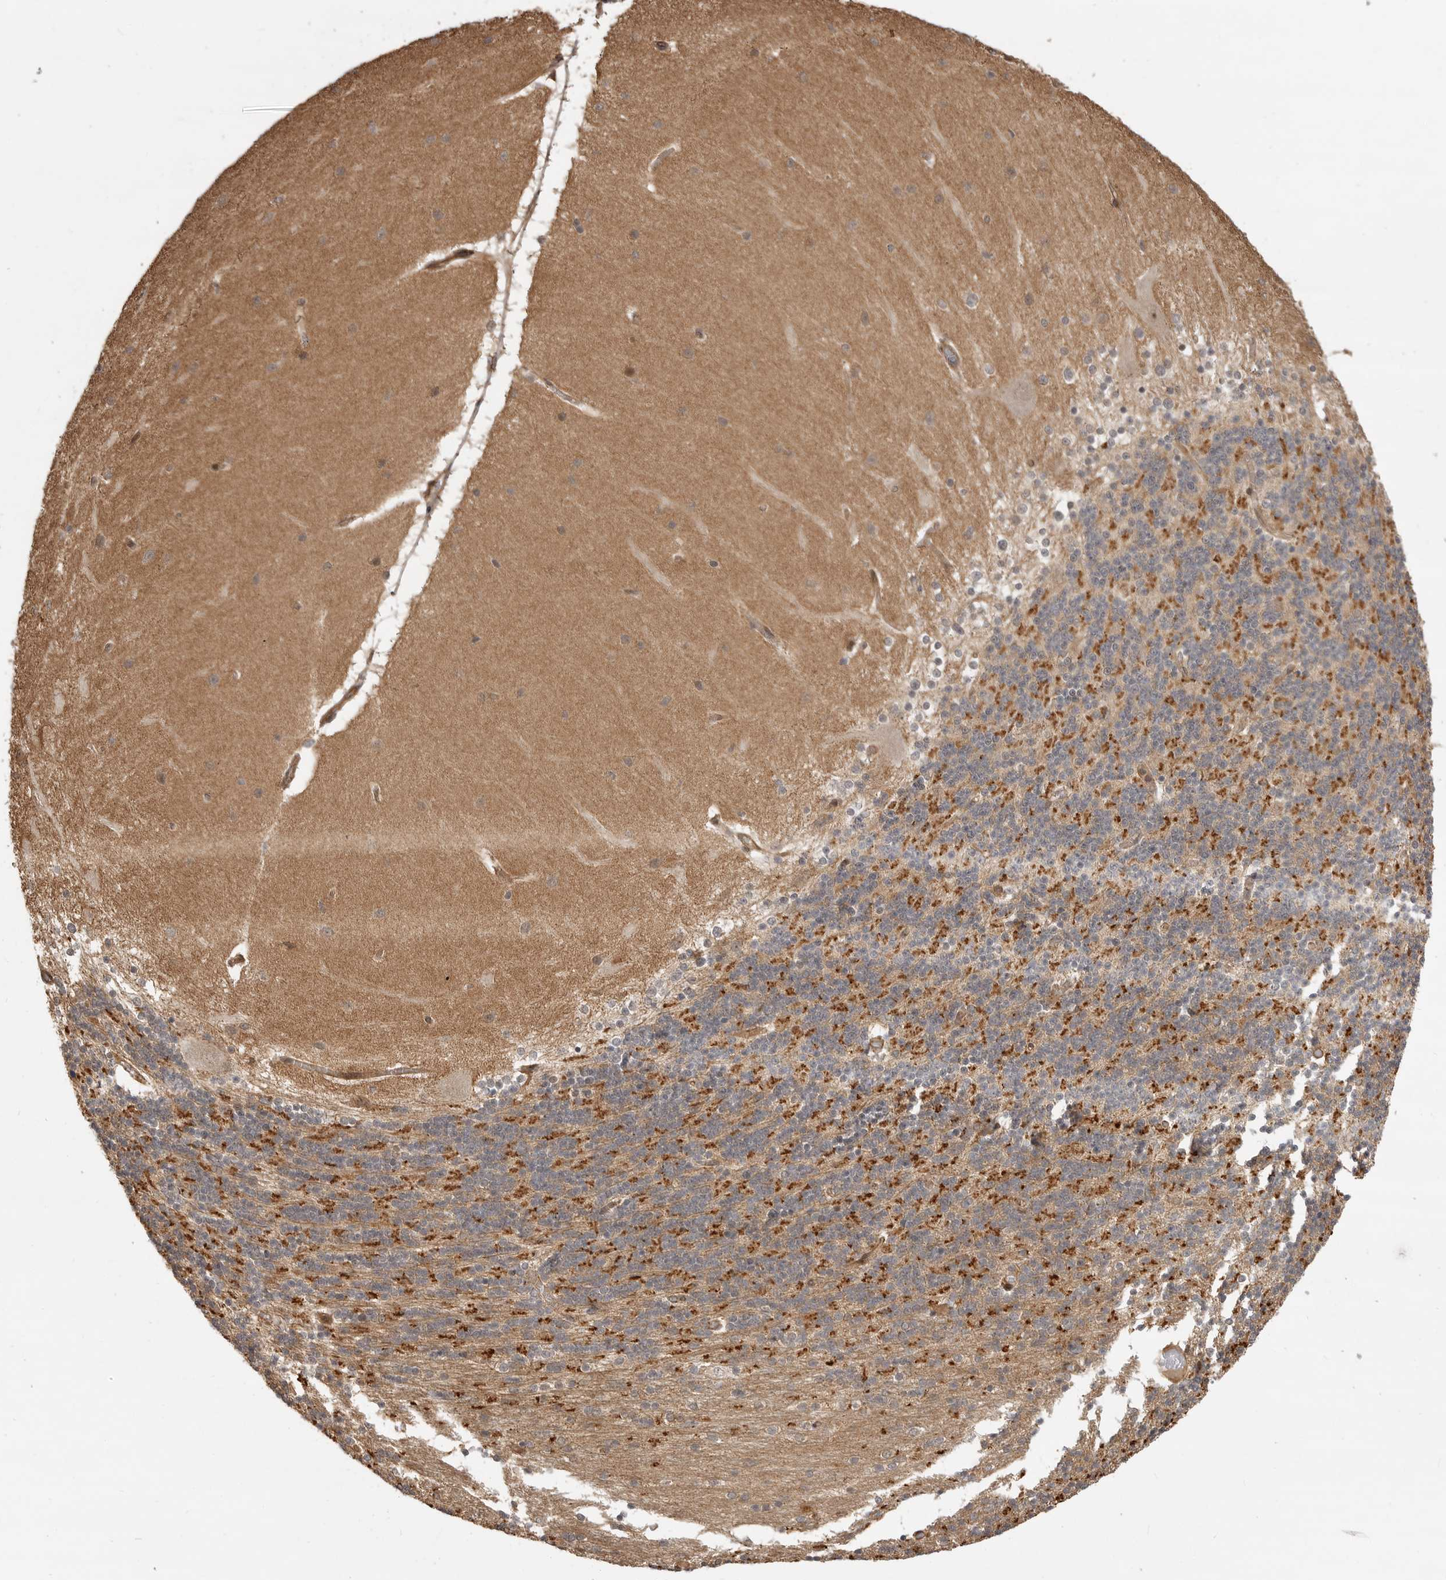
{"staining": {"intensity": "moderate", "quantity": ">75%", "location": "cytoplasmic/membranous"}, "tissue": "cerebellum", "cell_type": "Cells in granular layer", "image_type": "normal", "snomed": [{"axis": "morphology", "description": "Normal tissue, NOS"}, {"axis": "topography", "description": "Cerebellum"}], "caption": "Cells in granular layer exhibit moderate cytoplasmic/membranous expression in about >75% of cells in benign cerebellum. The staining was performed using DAB, with brown indicating positive protein expression. Nuclei are stained blue with hematoxylin.", "gene": "ADPRS", "patient": {"sex": "female", "age": 54}}